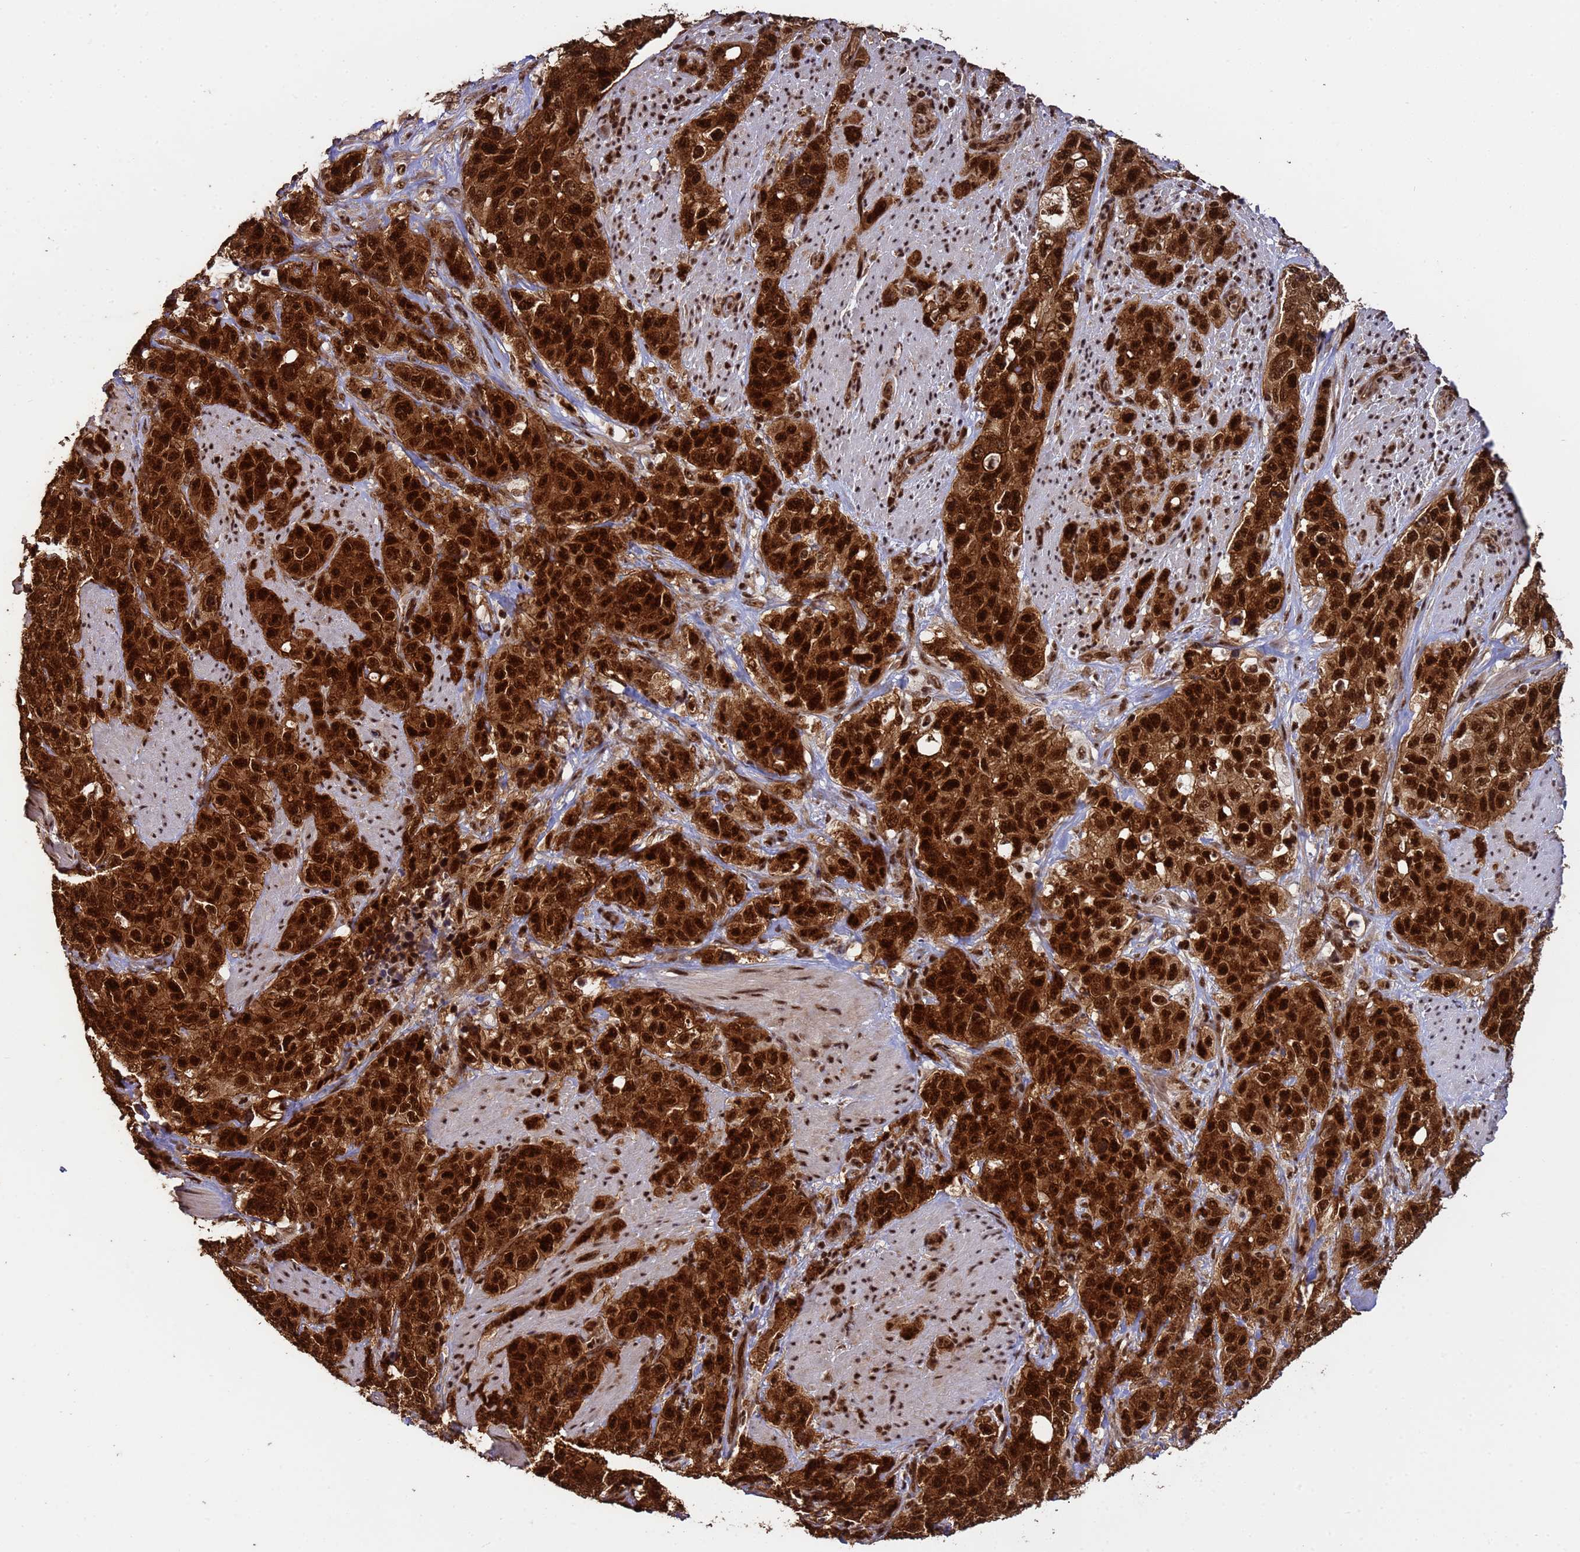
{"staining": {"intensity": "strong", "quantity": ">75%", "location": "cytoplasmic/membranous,nuclear"}, "tissue": "stomach cancer", "cell_type": "Tumor cells", "image_type": "cancer", "snomed": [{"axis": "morphology", "description": "Adenocarcinoma, NOS"}, {"axis": "topography", "description": "Stomach"}], "caption": "Human adenocarcinoma (stomach) stained with a protein marker exhibits strong staining in tumor cells.", "gene": "SYF2", "patient": {"sex": "male", "age": 48}}